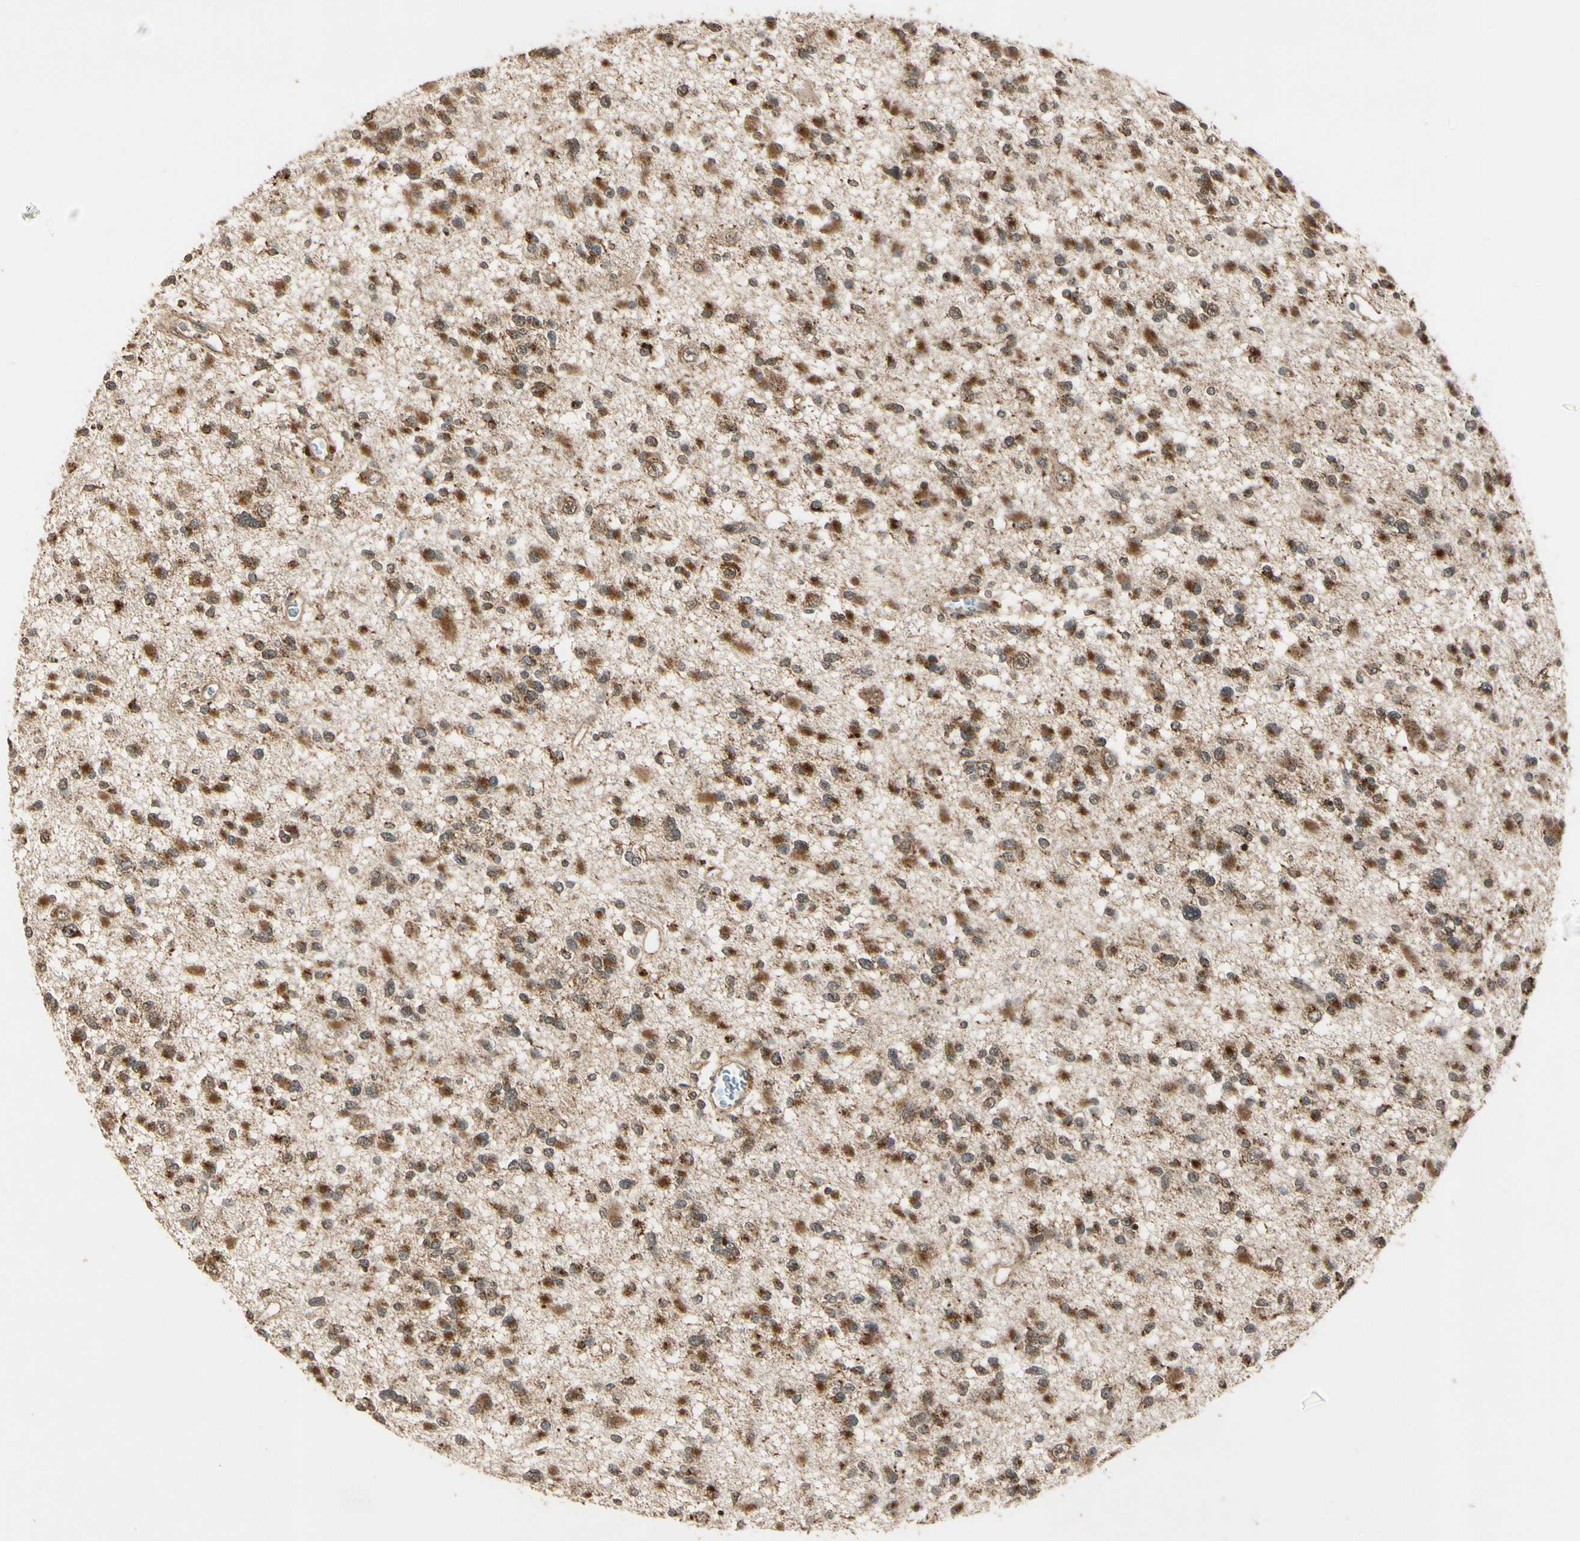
{"staining": {"intensity": "moderate", "quantity": ">75%", "location": "cytoplasmic/membranous"}, "tissue": "glioma", "cell_type": "Tumor cells", "image_type": "cancer", "snomed": [{"axis": "morphology", "description": "Glioma, malignant, Low grade"}, {"axis": "topography", "description": "Brain"}], "caption": "There is medium levels of moderate cytoplasmic/membranous positivity in tumor cells of low-grade glioma (malignant), as demonstrated by immunohistochemical staining (brown color).", "gene": "LAMTOR1", "patient": {"sex": "female", "age": 22}}